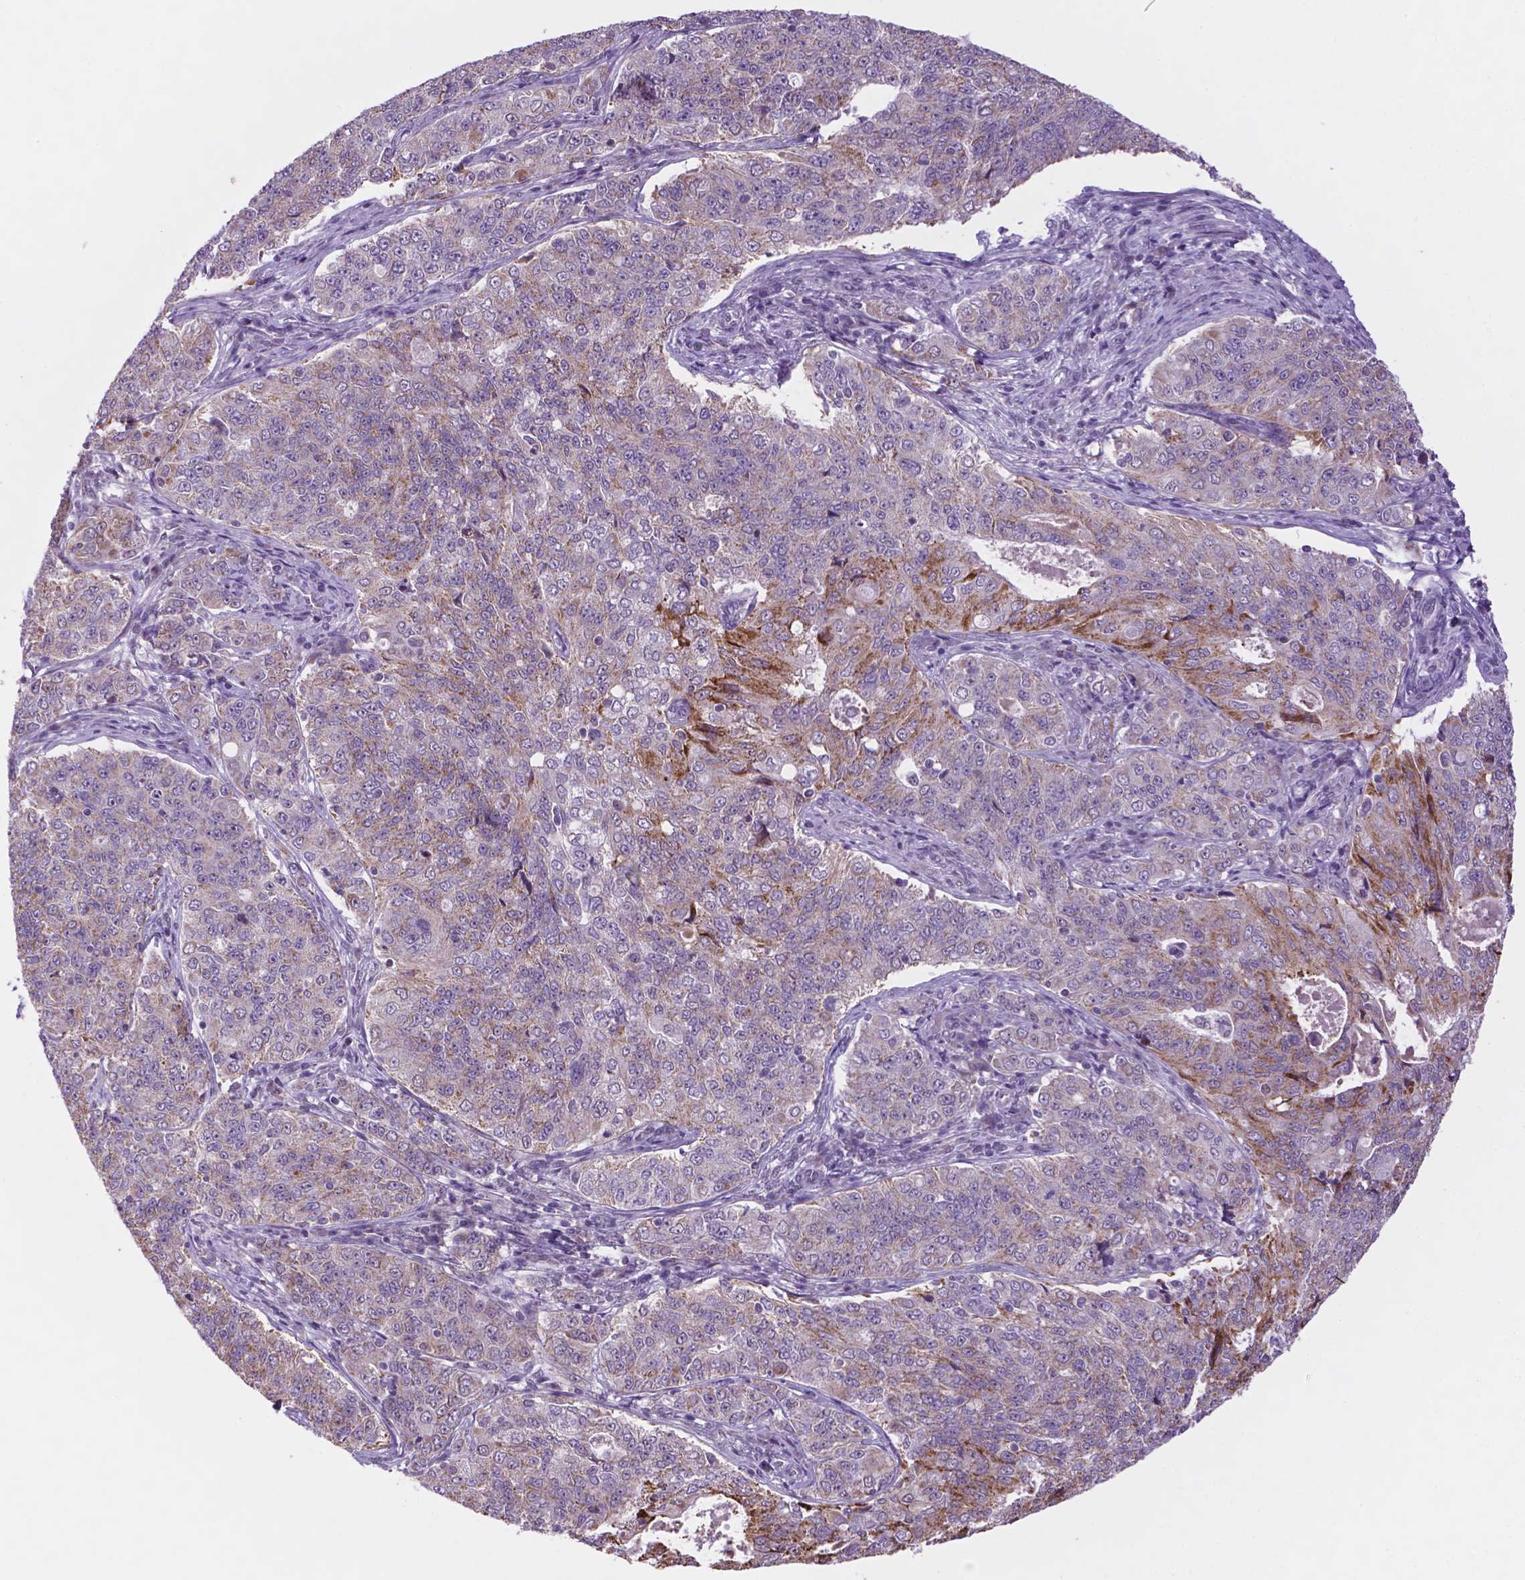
{"staining": {"intensity": "moderate", "quantity": "<25%", "location": "cytoplasmic/membranous"}, "tissue": "endometrial cancer", "cell_type": "Tumor cells", "image_type": "cancer", "snomed": [{"axis": "morphology", "description": "Adenocarcinoma, NOS"}, {"axis": "topography", "description": "Endometrium"}], "caption": "This is an image of IHC staining of endometrial adenocarcinoma, which shows moderate expression in the cytoplasmic/membranous of tumor cells.", "gene": "C18orf21", "patient": {"sex": "female", "age": 43}}